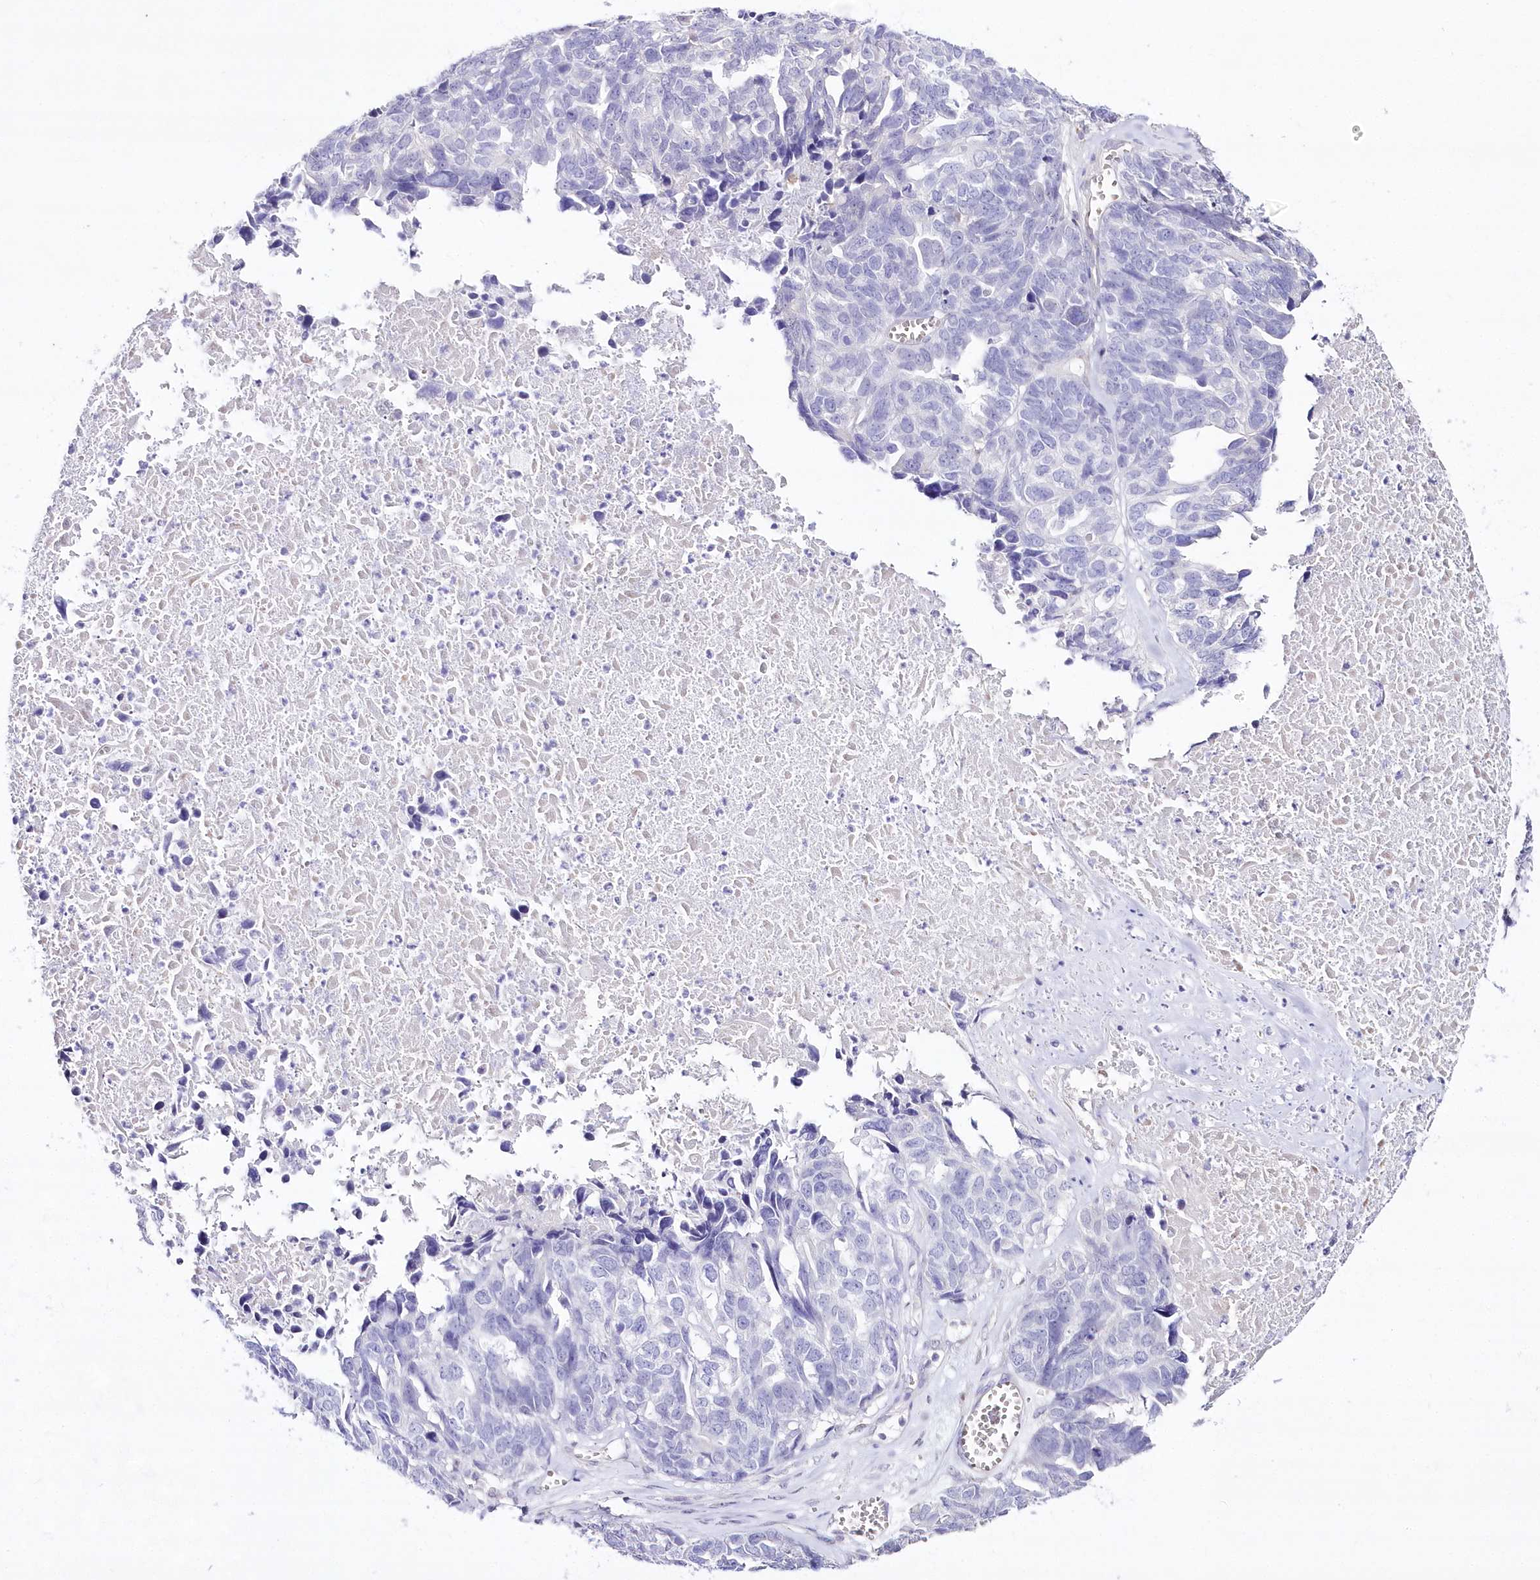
{"staining": {"intensity": "negative", "quantity": "none", "location": "none"}, "tissue": "ovarian cancer", "cell_type": "Tumor cells", "image_type": "cancer", "snomed": [{"axis": "morphology", "description": "Cystadenocarcinoma, serous, NOS"}, {"axis": "topography", "description": "Ovary"}], "caption": "An IHC histopathology image of ovarian cancer (serous cystadenocarcinoma) is shown. There is no staining in tumor cells of ovarian cancer (serous cystadenocarcinoma).", "gene": "UBA6", "patient": {"sex": "female", "age": 79}}